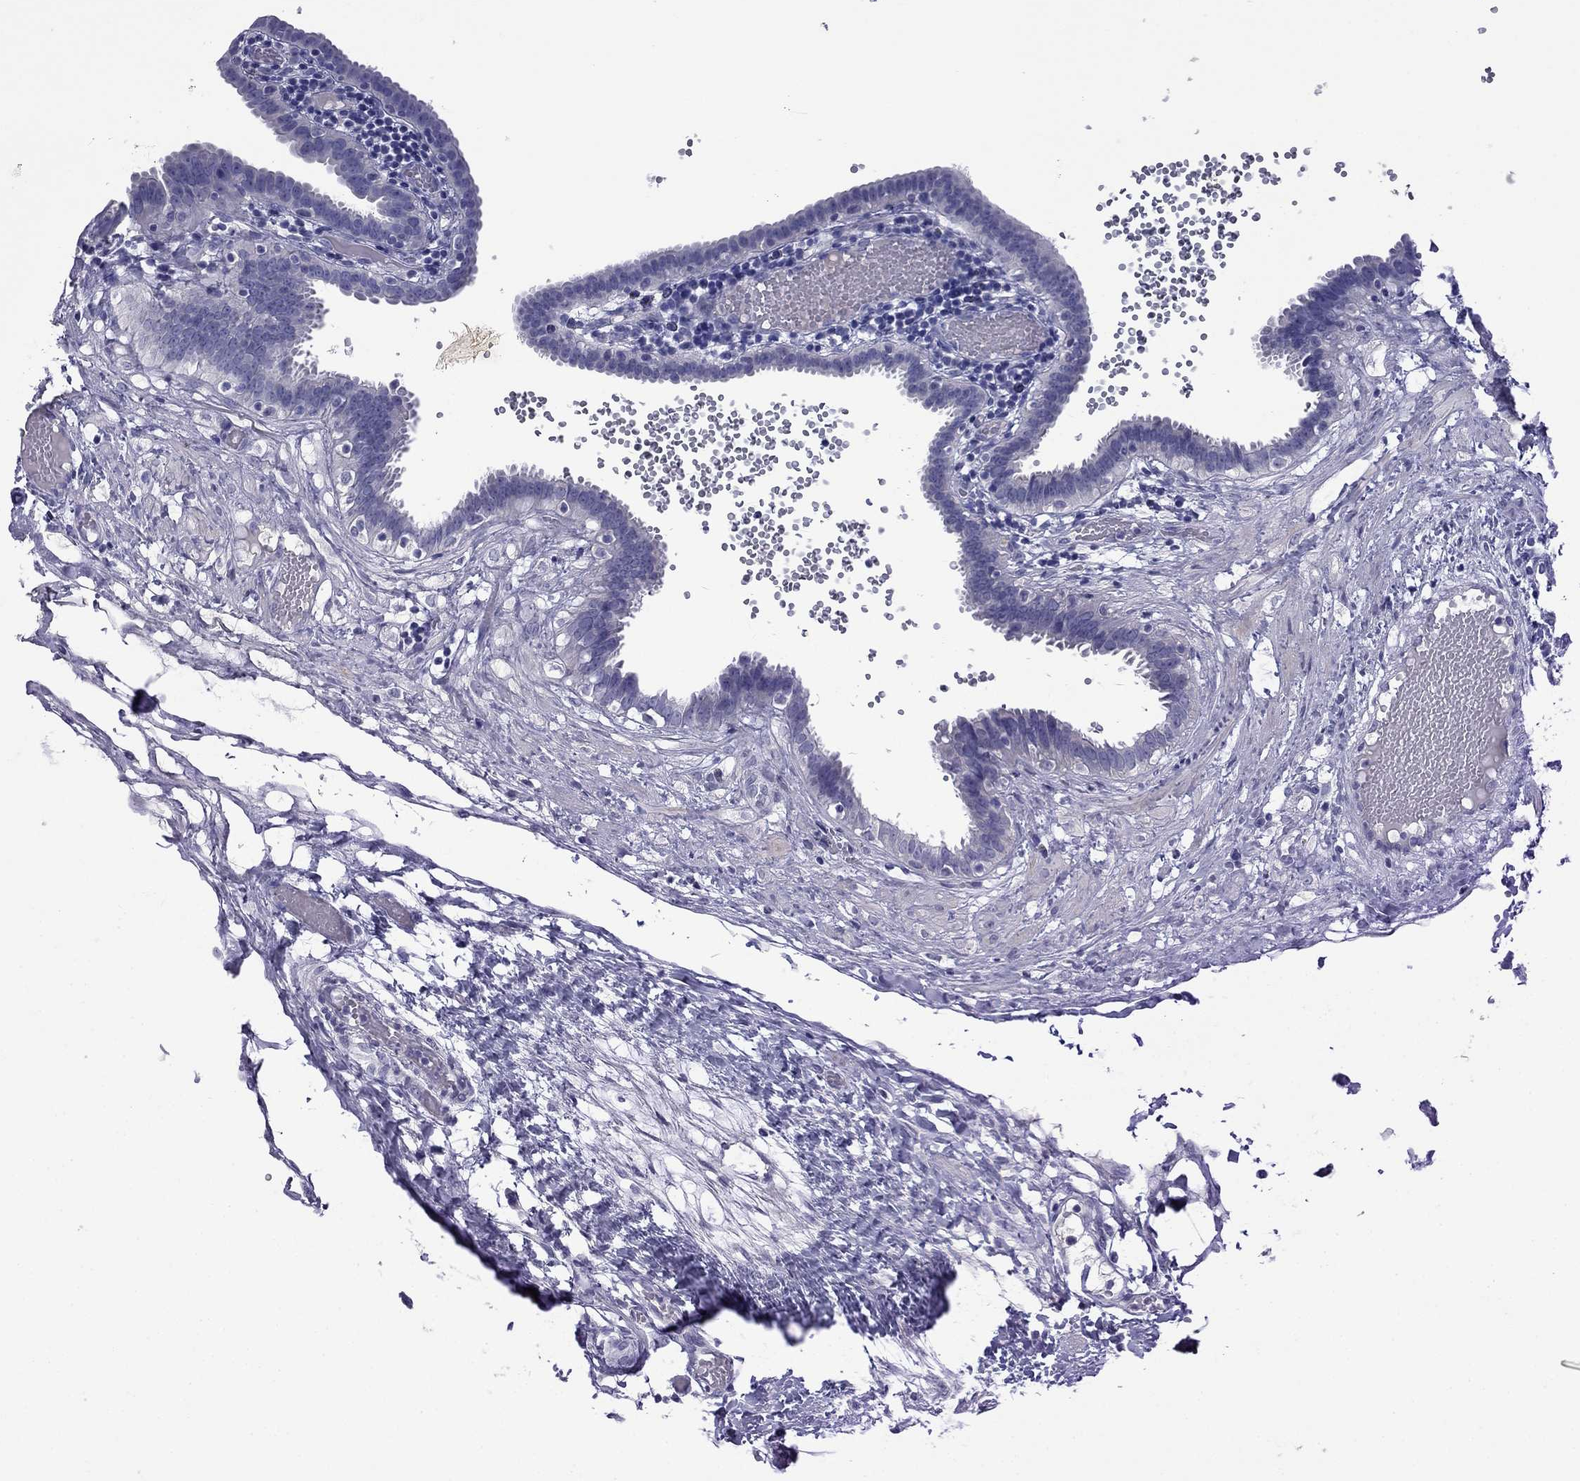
{"staining": {"intensity": "negative", "quantity": "none", "location": "none"}, "tissue": "fallopian tube", "cell_type": "Glandular cells", "image_type": "normal", "snomed": [{"axis": "morphology", "description": "Normal tissue, NOS"}, {"axis": "topography", "description": "Fallopian tube"}], "caption": "DAB (3,3'-diaminobenzidine) immunohistochemical staining of benign fallopian tube exhibits no significant expression in glandular cells.", "gene": "MYO15A", "patient": {"sex": "female", "age": 37}}